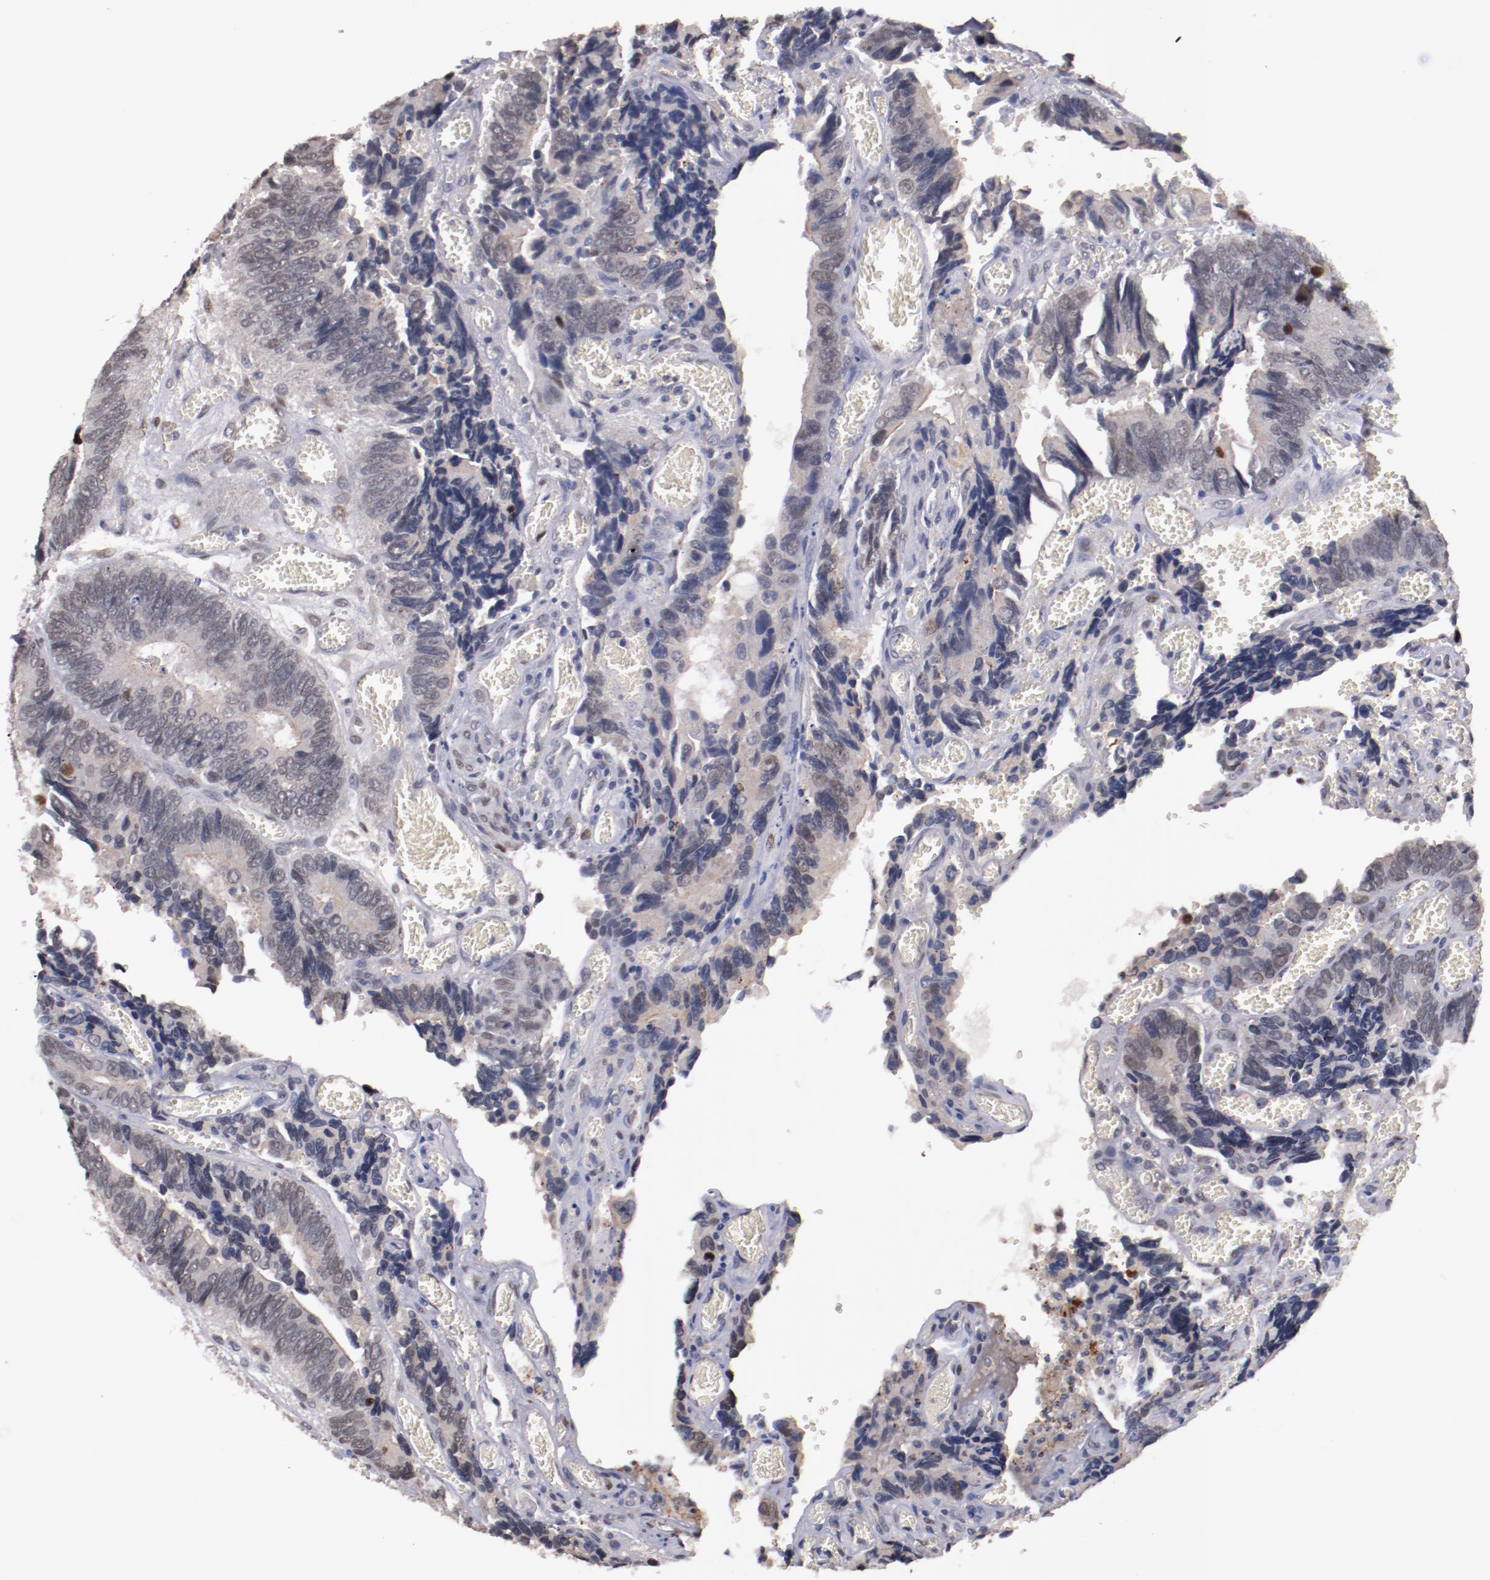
{"staining": {"intensity": "weak", "quantity": "25%-75%", "location": "cytoplasmic/membranous"}, "tissue": "colorectal cancer", "cell_type": "Tumor cells", "image_type": "cancer", "snomed": [{"axis": "morphology", "description": "Adenocarcinoma, NOS"}, {"axis": "topography", "description": "Colon"}], "caption": "Weak cytoplasmic/membranous protein expression is seen in about 25%-75% of tumor cells in colorectal cancer.", "gene": "FAM81A", "patient": {"sex": "male", "age": 72}}